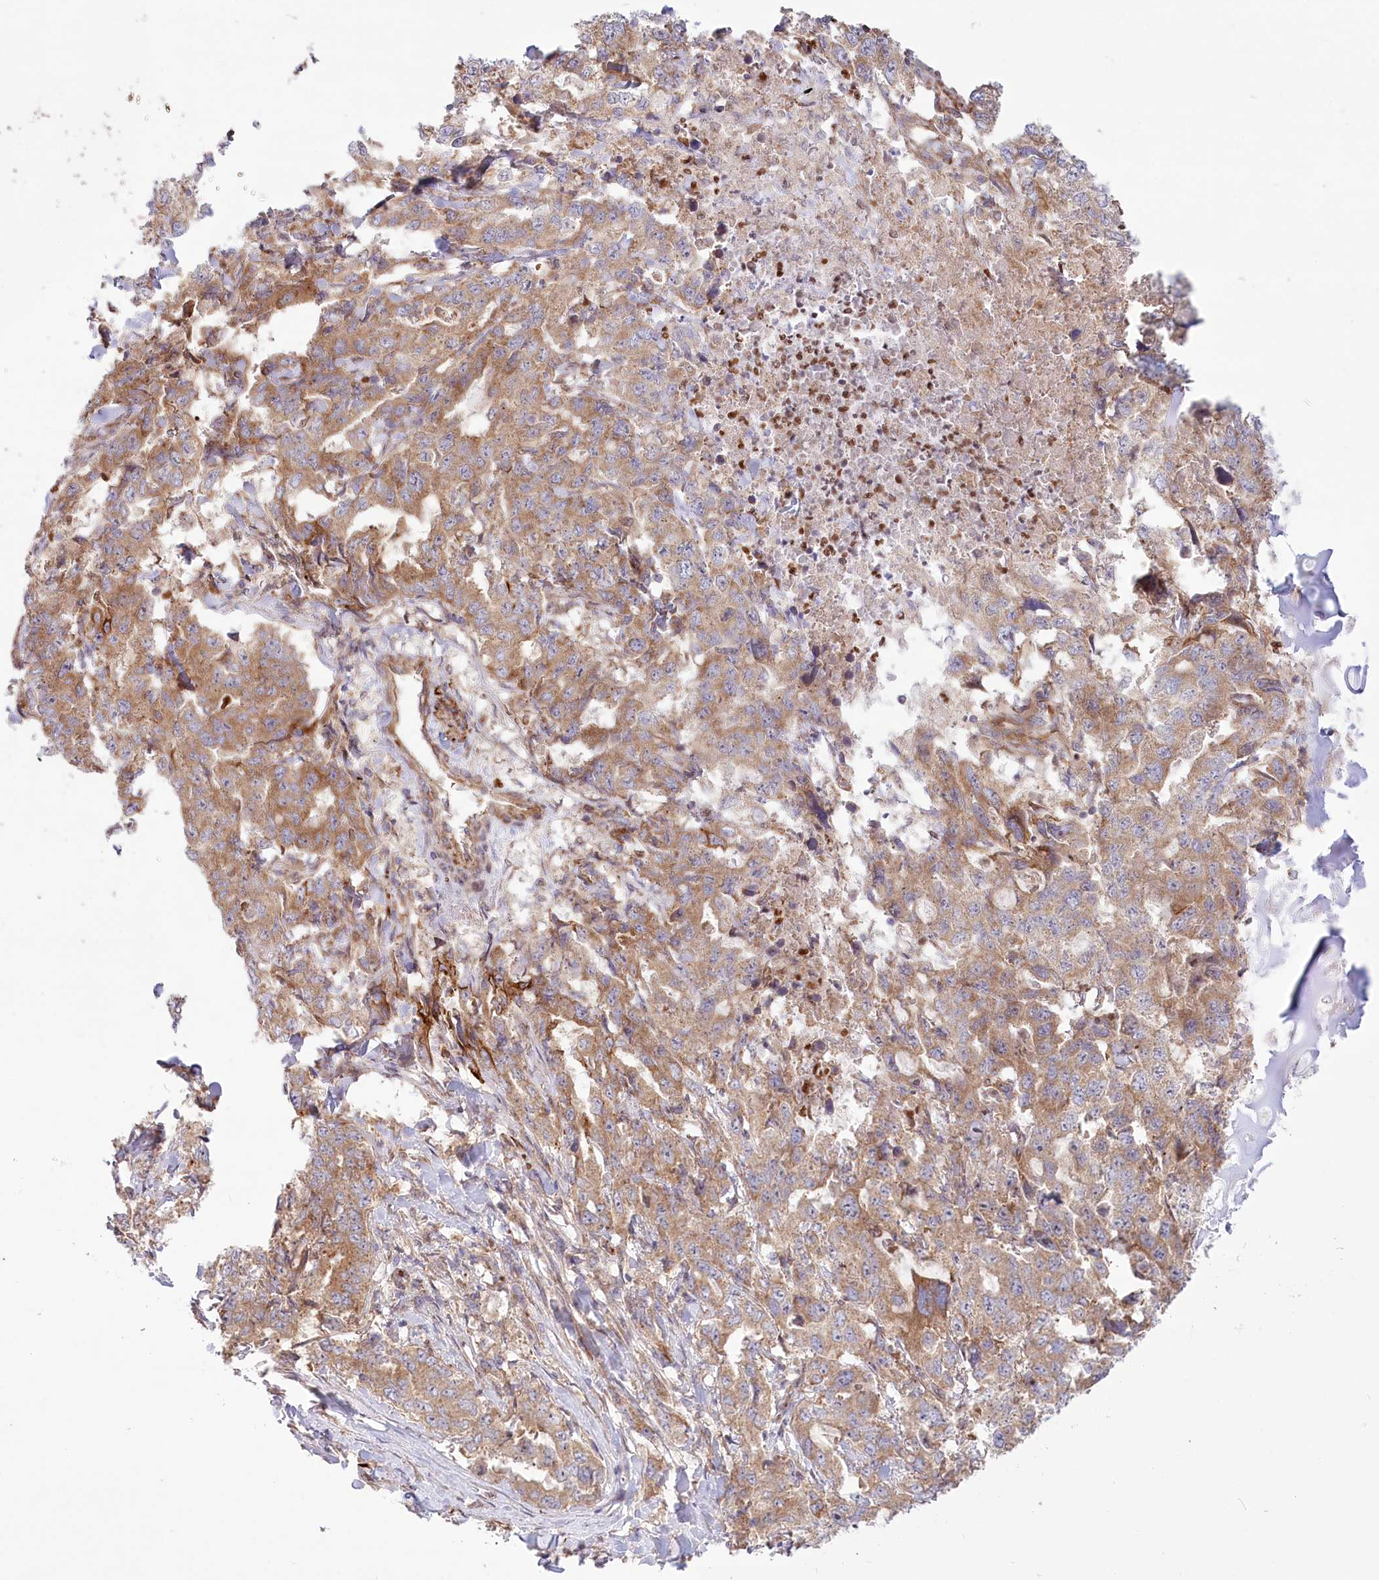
{"staining": {"intensity": "moderate", "quantity": ">75%", "location": "cytoplasmic/membranous"}, "tissue": "lung cancer", "cell_type": "Tumor cells", "image_type": "cancer", "snomed": [{"axis": "morphology", "description": "Adenocarcinoma, NOS"}, {"axis": "topography", "description": "Lung"}], "caption": "Moderate cytoplasmic/membranous protein staining is identified in approximately >75% of tumor cells in lung cancer.", "gene": "COMMD3", "patient": {"sex": "female", "age": 51}}